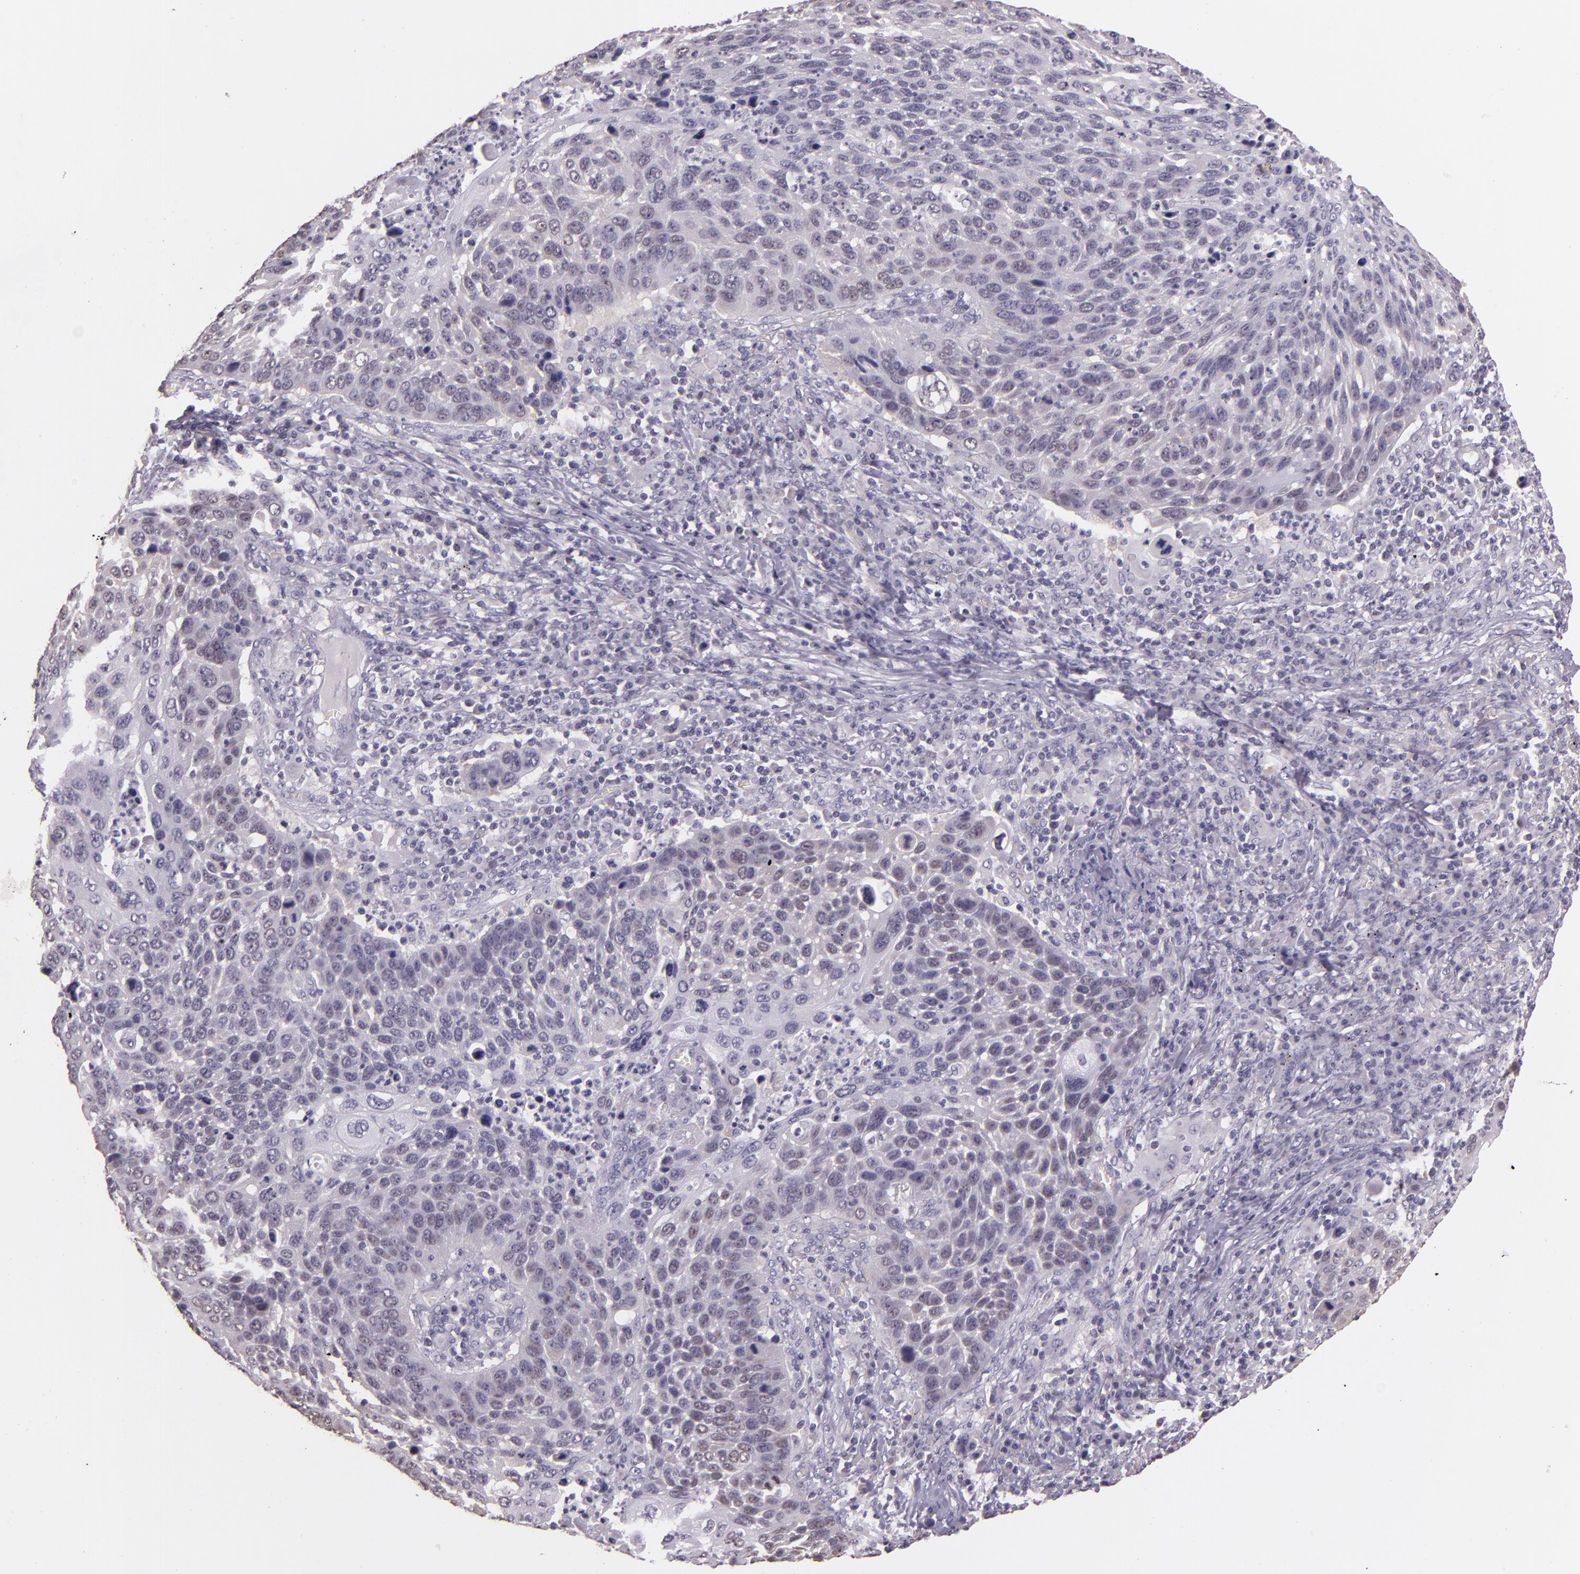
{"staining": {"intensity": "moderate", "quantity": "25%-75%", "location": "cytoplasmic/membranous,nuclear"}, "tissue": "lung cancer", "cell_type": "Tumor cells", "image_type": "cancer", "snomed": [{"axis": "morphology", "description": "Squamous cell carcinoma, NOS"}, {"axis": "topography", "description": "Lung"}], "caption": "Immunohistochemistry (IHC) staining of squamous cell carcinoma (lung), which reveals medium levels of moderate cytoplasmic/membranous and nuclear staining in about 25%-75% of tumor cells indicating moderate cytoplasmic/membranous and nuclear protein staining. The staining was performed using DAB (3,3'-diaminobenzidine) (brown) for protein detection and nuclei were counterstained in hematoxylin (blue).", "gene": "HSPA8", "patient": {"sex": "male", "age": 68}}